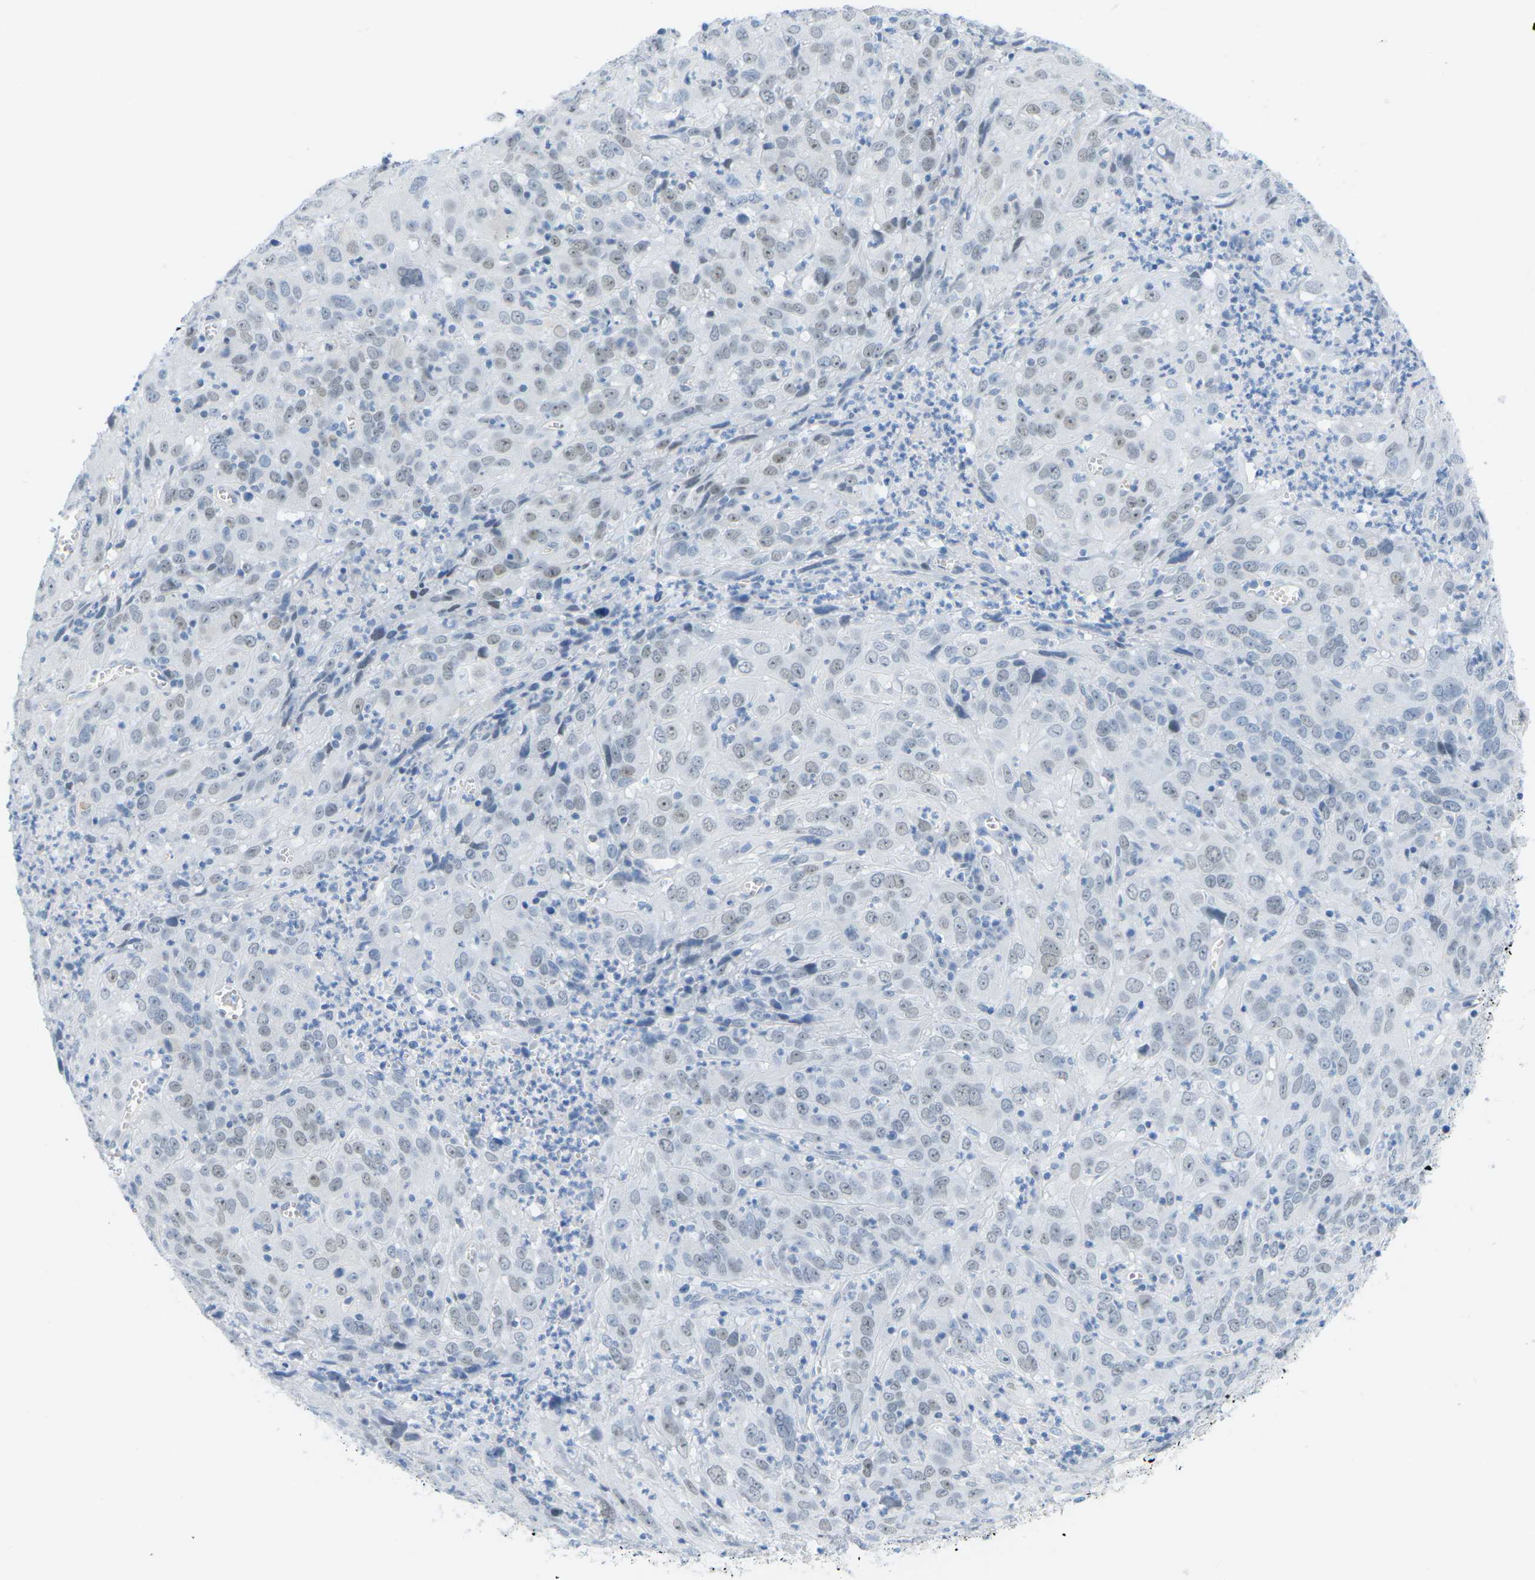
{"staining": {"intensity": "weak", "quantity": "25%-75%", "location": "nuclear"}, "tissue": "cervical cancer", "cell_type": "Tumor cells", "image_type": "cancer", "snomed": [{"axis": "morphology", "description": "Squamous cell carcinoma, NOS"}, {"axis": "topography", "description": "Cervix"}], "caption": "IHC staining of squamous cell carcinoma (cervical), which exhibits low levels of weak nuclear expression in about 25%-75% of tumor cells indicating weak nuclear protein positivity. The staining was performed using DAB (3,3'-diaminobenzidine) (brown) for protein detection and nuclei were counterstained in hematoxylin (blue).", "gene": "HLTF", "patient": {"sex": "female", "age": 32}}